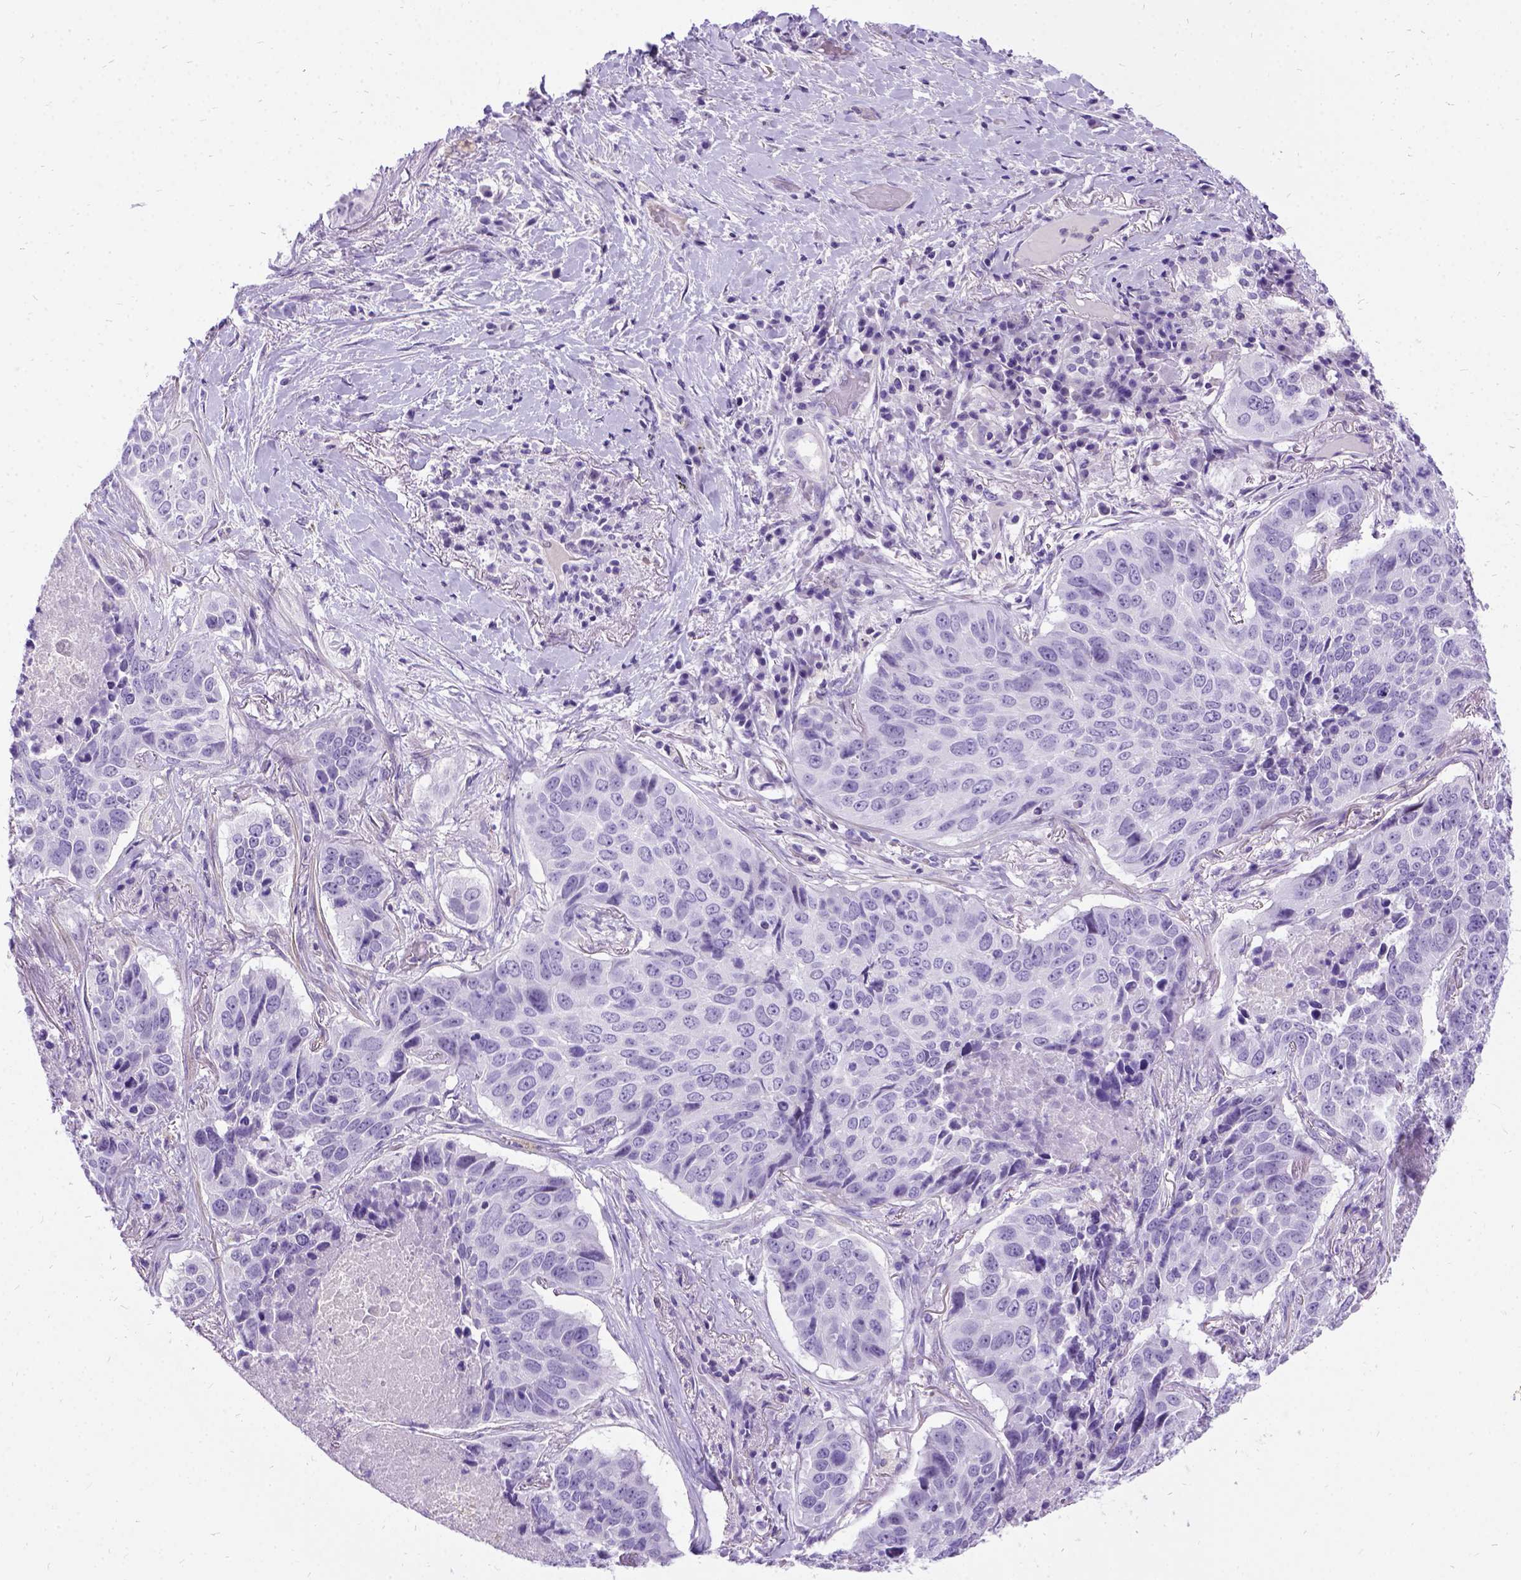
{"staining": {"intensity": "negative", "quantity": "none", "location": "none"}, "tissue": "lung cancer", "cell_type": "Tumor cells", "image_type": "cancer", "snomed": [{"axis": "morphology", "description": "Normal tissue, NOS"}, {"axis": "morphology", "description": "Squamous cell carcinoma, NOS"}, {"axis": "topography", "description": "Bronchus"}, {"axis": "topography", "description": "Lung"}], "caption": "Photomicrograph shows no protein positivity in tumor cells of lung squamous cell carcinoma tissue.", "gene": "PRG2", "patient": {"sex": "male", "age": 64}}